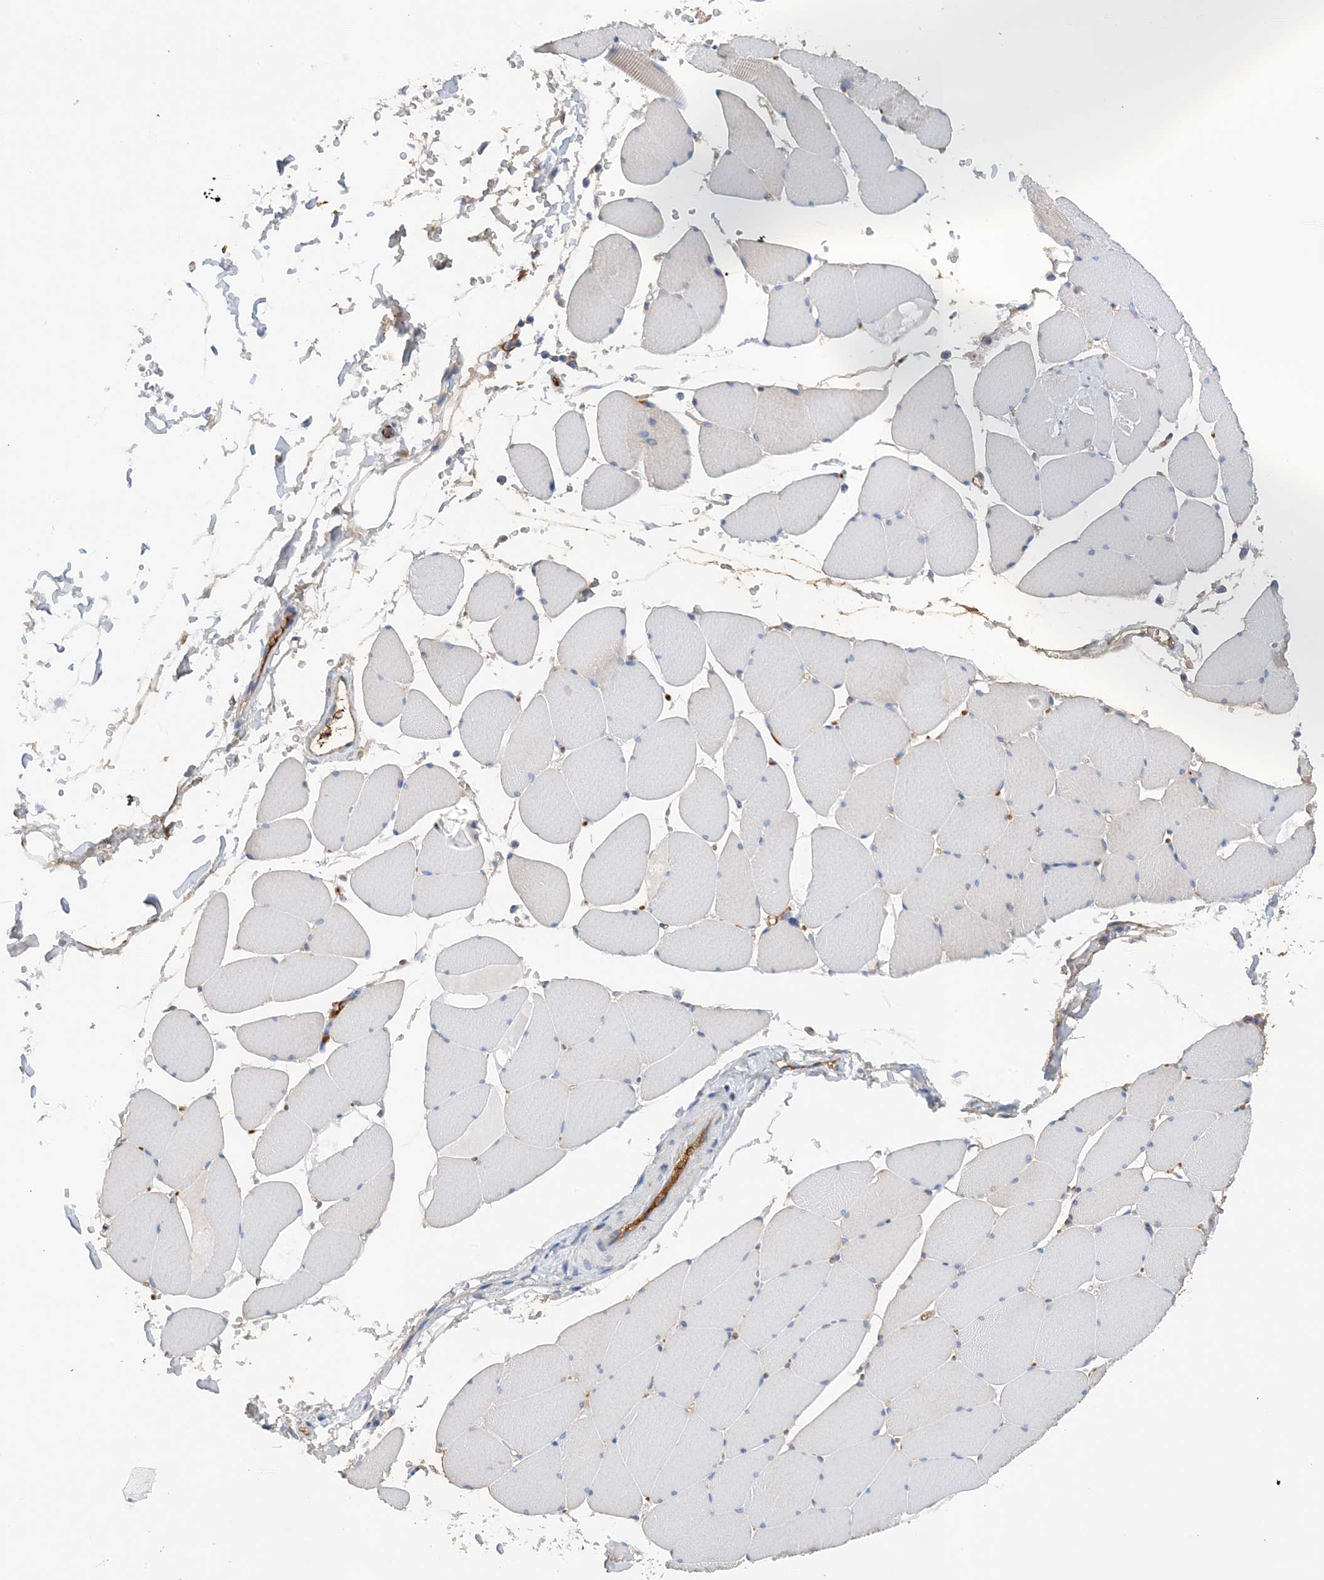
{"staining": {"intensity": "negative", "quantity": "none", "location": "none"}, "tissue": "skeletal muscle", "cell_type": "Myocytes", "image_type": "normal", "snomed": [{"axis": "morphology", "description": "Normal tissue, NOS"}, {"axis": "topography", "description": "Skeletal muscle"}, {"axis": "topography", "description": "Head-Neck"}], "caption": "Immunohistochemical staining of benign skeletal muscle displays no significant positivity in myocytes.", "gene": "SLC5A11", "patient": {"sex": "male", "age": 66}}